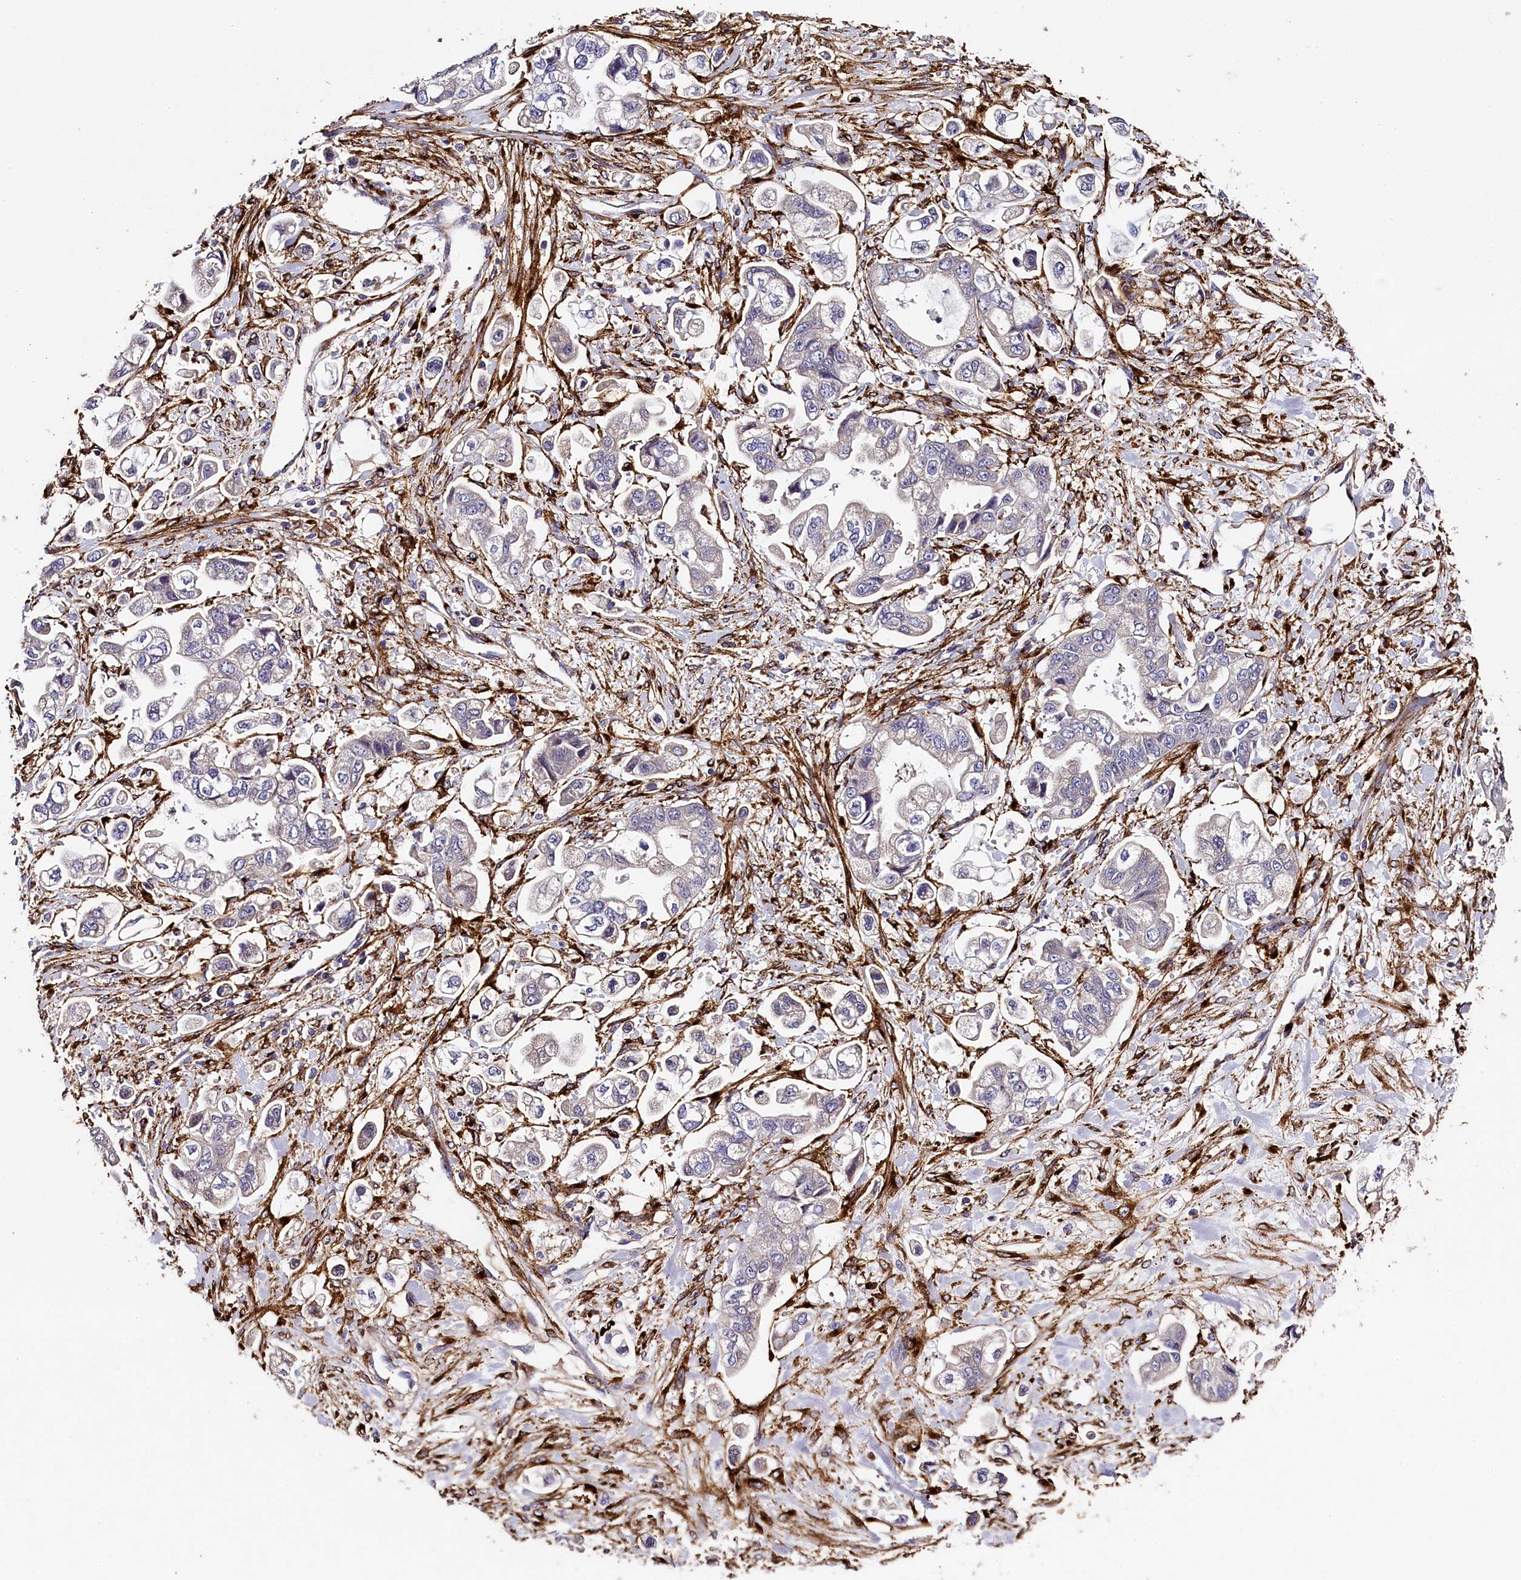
{"staining": {"intensity": "negative", "quantity": "none", "location": "none"}, "tissue": "stomach cancer", "cell_type": "Tumor cells", "image_type": "cancer", "snomed": [{"axis": "morphology", "description": "Adenocarcinoma, NOS"}, {"axis": "topography", "description": "Stomach"}], "caption": "DAB (3,3'-diaminobenzidine) immunohistochemical staining of adenocarcinoma (stomach) shows no significant positivity in tumor cells. Brightfield microscopy of immunohistochemistry stained with DAB (3,3'-diaminobenzidine) (brown) and hematoxylin (blue), captured at high magnification.", "gene": "MRC2", "patient": {"sex": "male", "age": 62}}